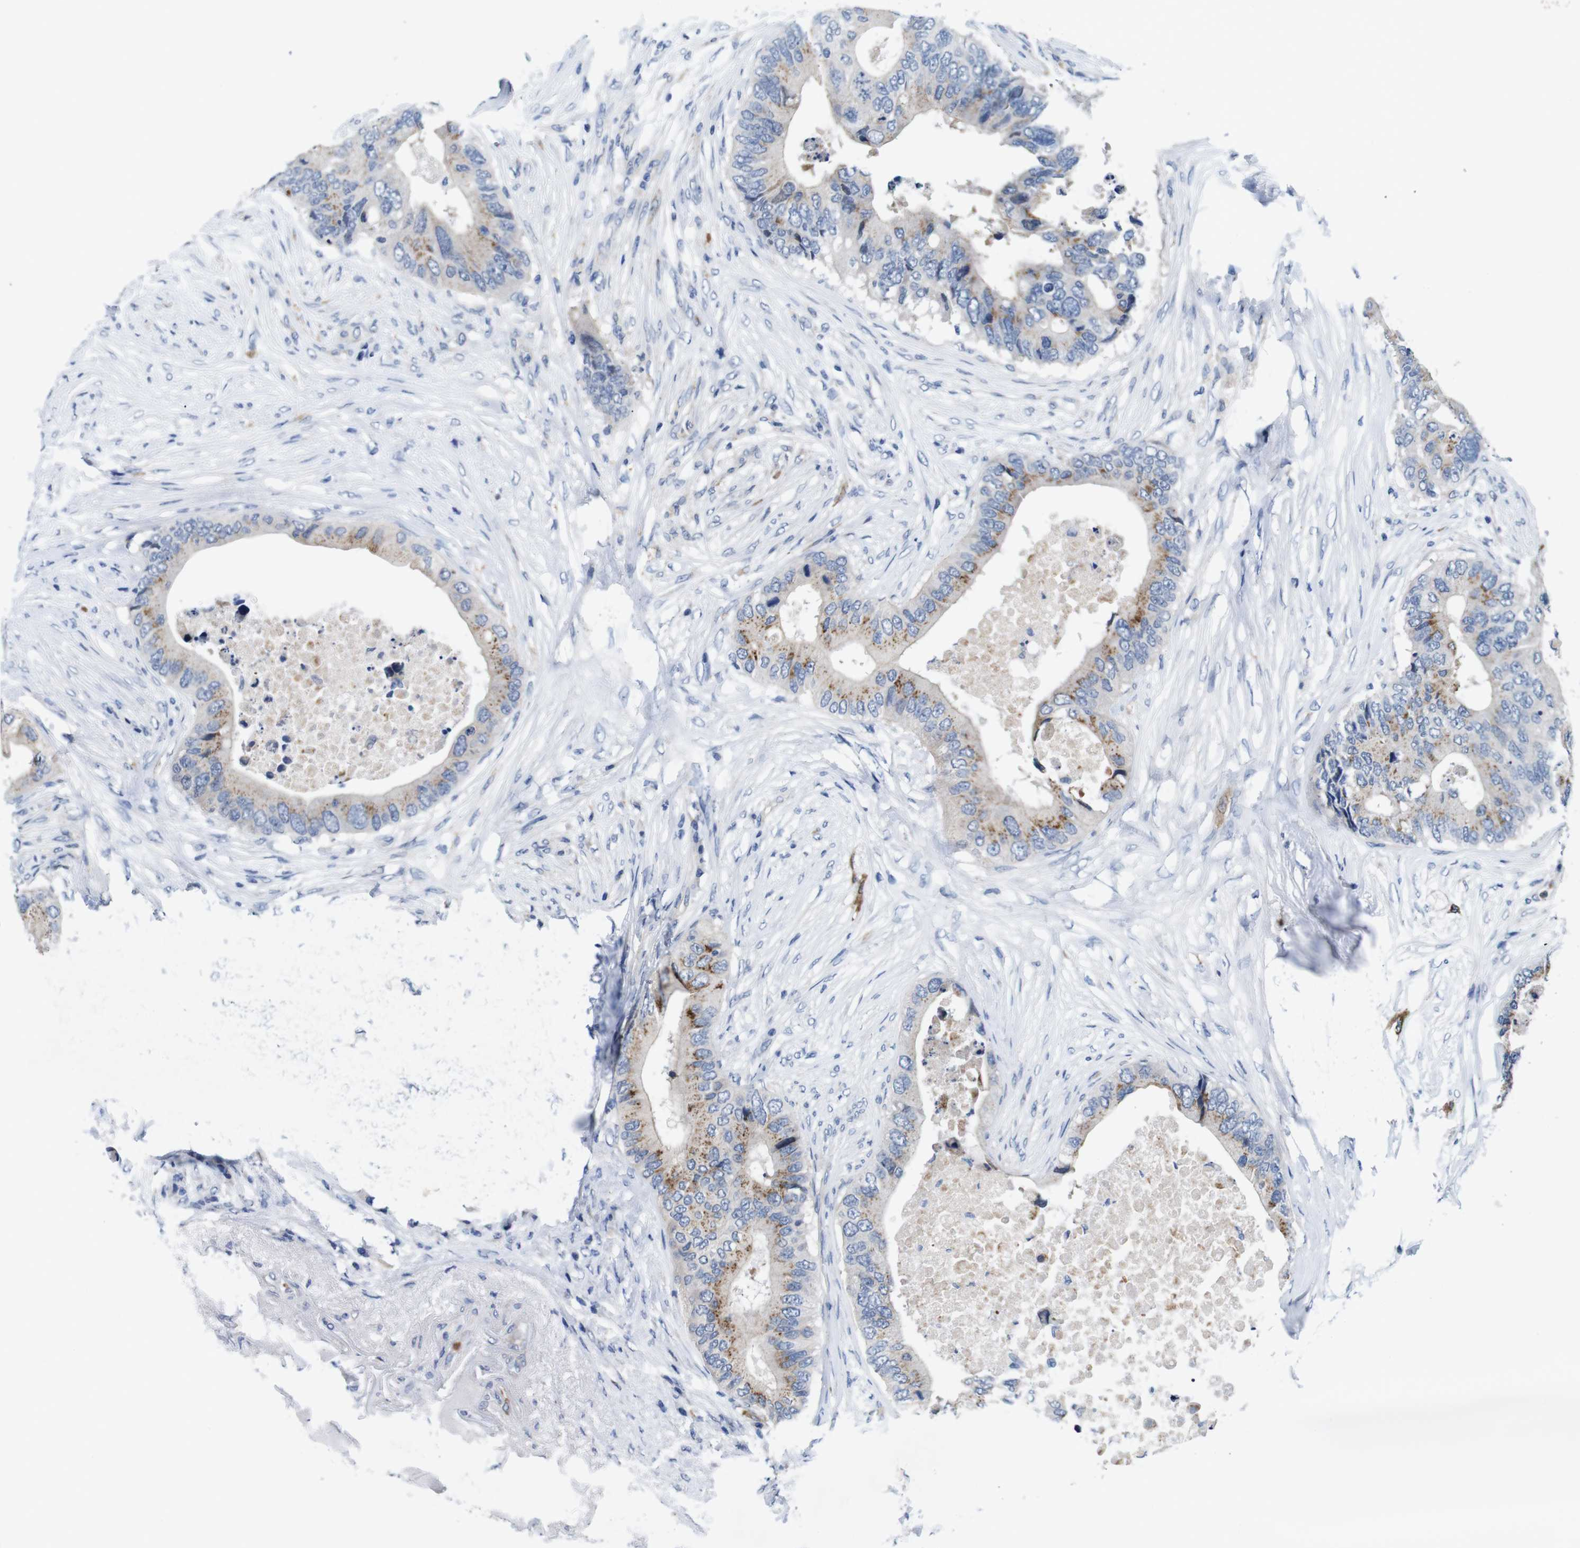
{"staining": {"intensity": "moderate", "quantity": "25%-75%", "location": "cytoplasmic/membranous"}, "tissue": "colorectal cancer", "cell_type": "Tumor cells", "image_type": "cancer", "snomed": [{"axis": "morphology", "description": "Adenocarcinoma, NOS"}, {"axis": "topography", "description": "Colon"}], "caption": "Colorectal cancer stained with a protein marker reveals moderate staining in tumor cells.", "gene": "C1RL", "patient": {"sex": "male", "age": 71}}